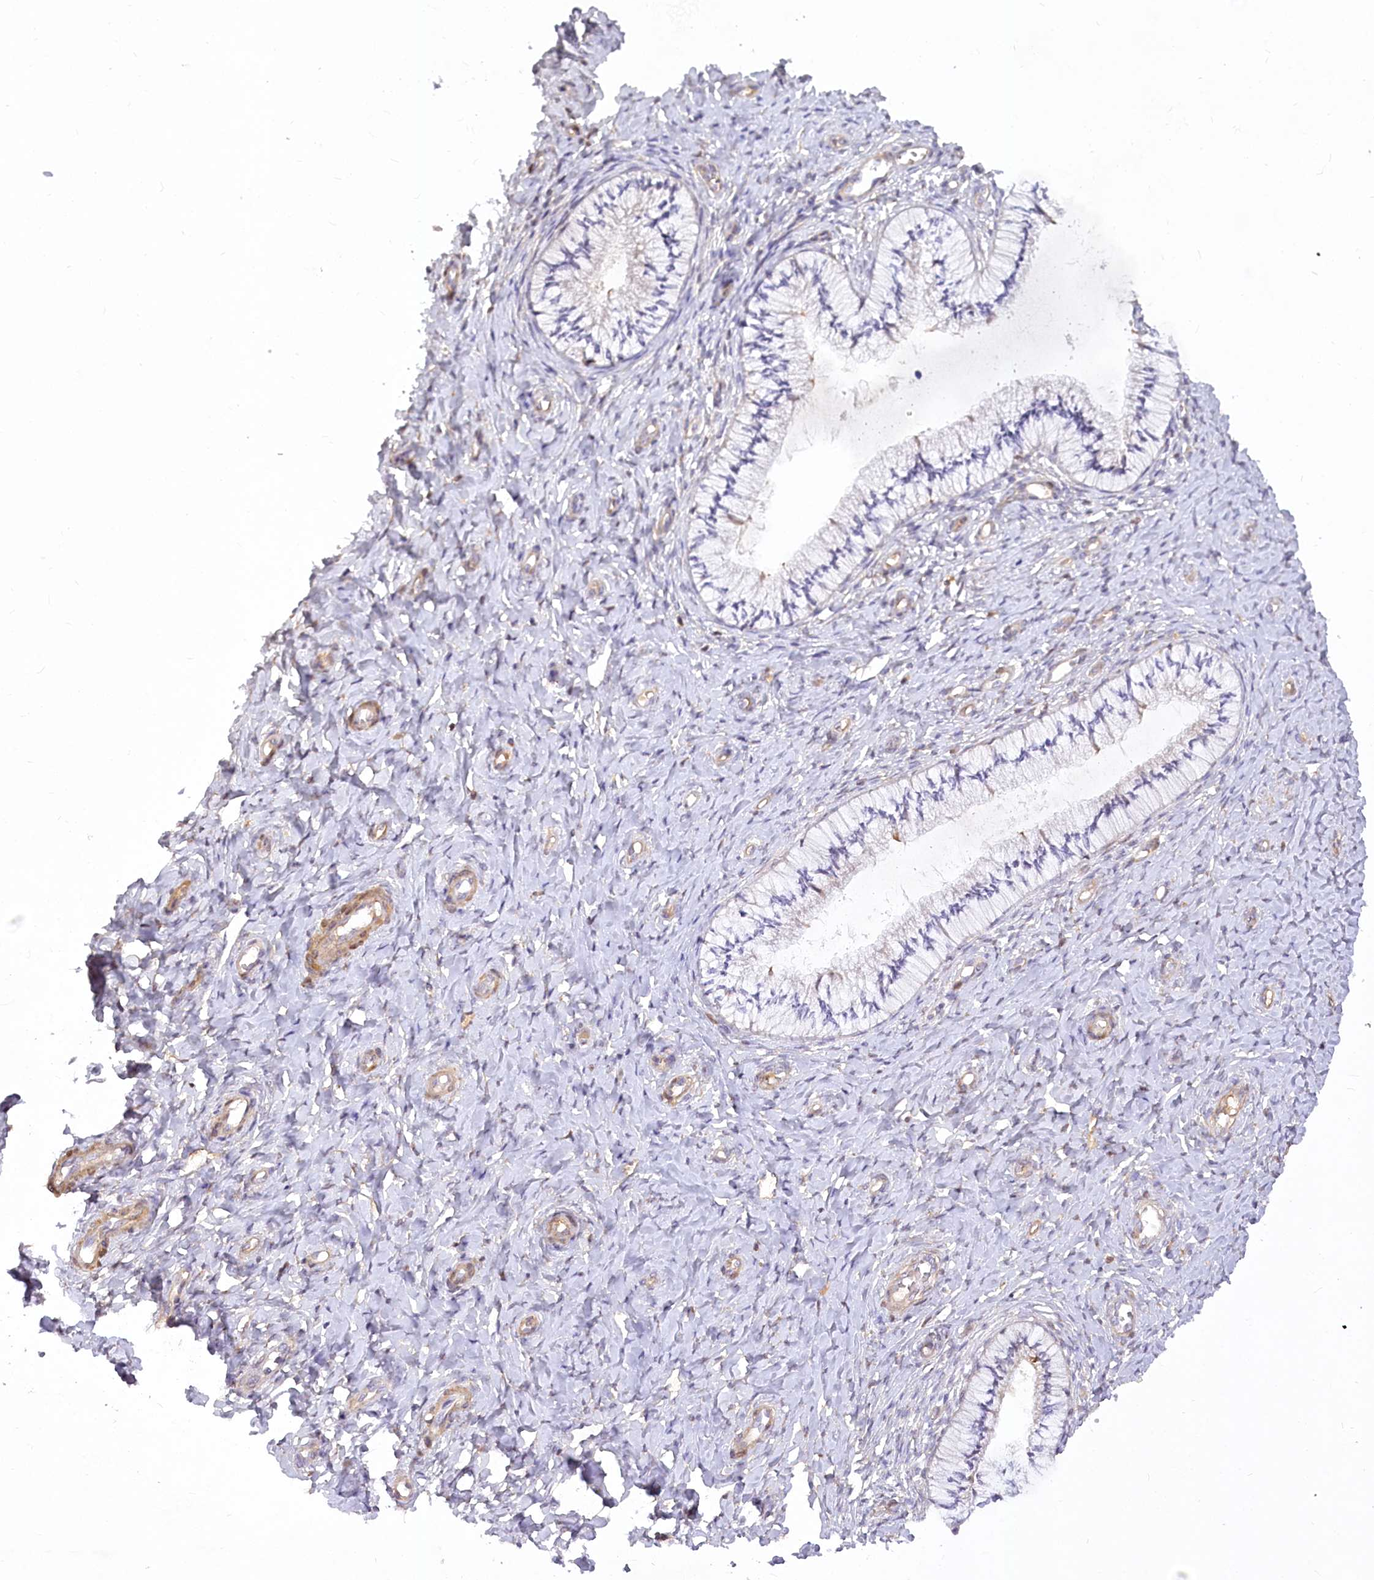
{"staining": {"intensity": "moderate", "quantity": "<25%", "location": "cytoplasmic/membranous"}, "tissue": "cervix", "cell_type": "Glandular cells", "image_type": "normal", "snomed": [{"axis": "morphology", "description": "Normal tissue, NOS"}, {"axis": "topography", "description": "Cervix"}], "caption": "Protein expression analysis of normal human cervix reveals moderate cytoplasmic/membranous positivity in about <25% of glandular cells. The staining was performed using DAB (3,3'-diaminobenzidine) to visualize the protein expression in brown, while the nuclei were stained in blue with hematoxylin (Magnification: 20x).", "gene": "EFHC2", "patient": {"sex": "female", "age": 36}}